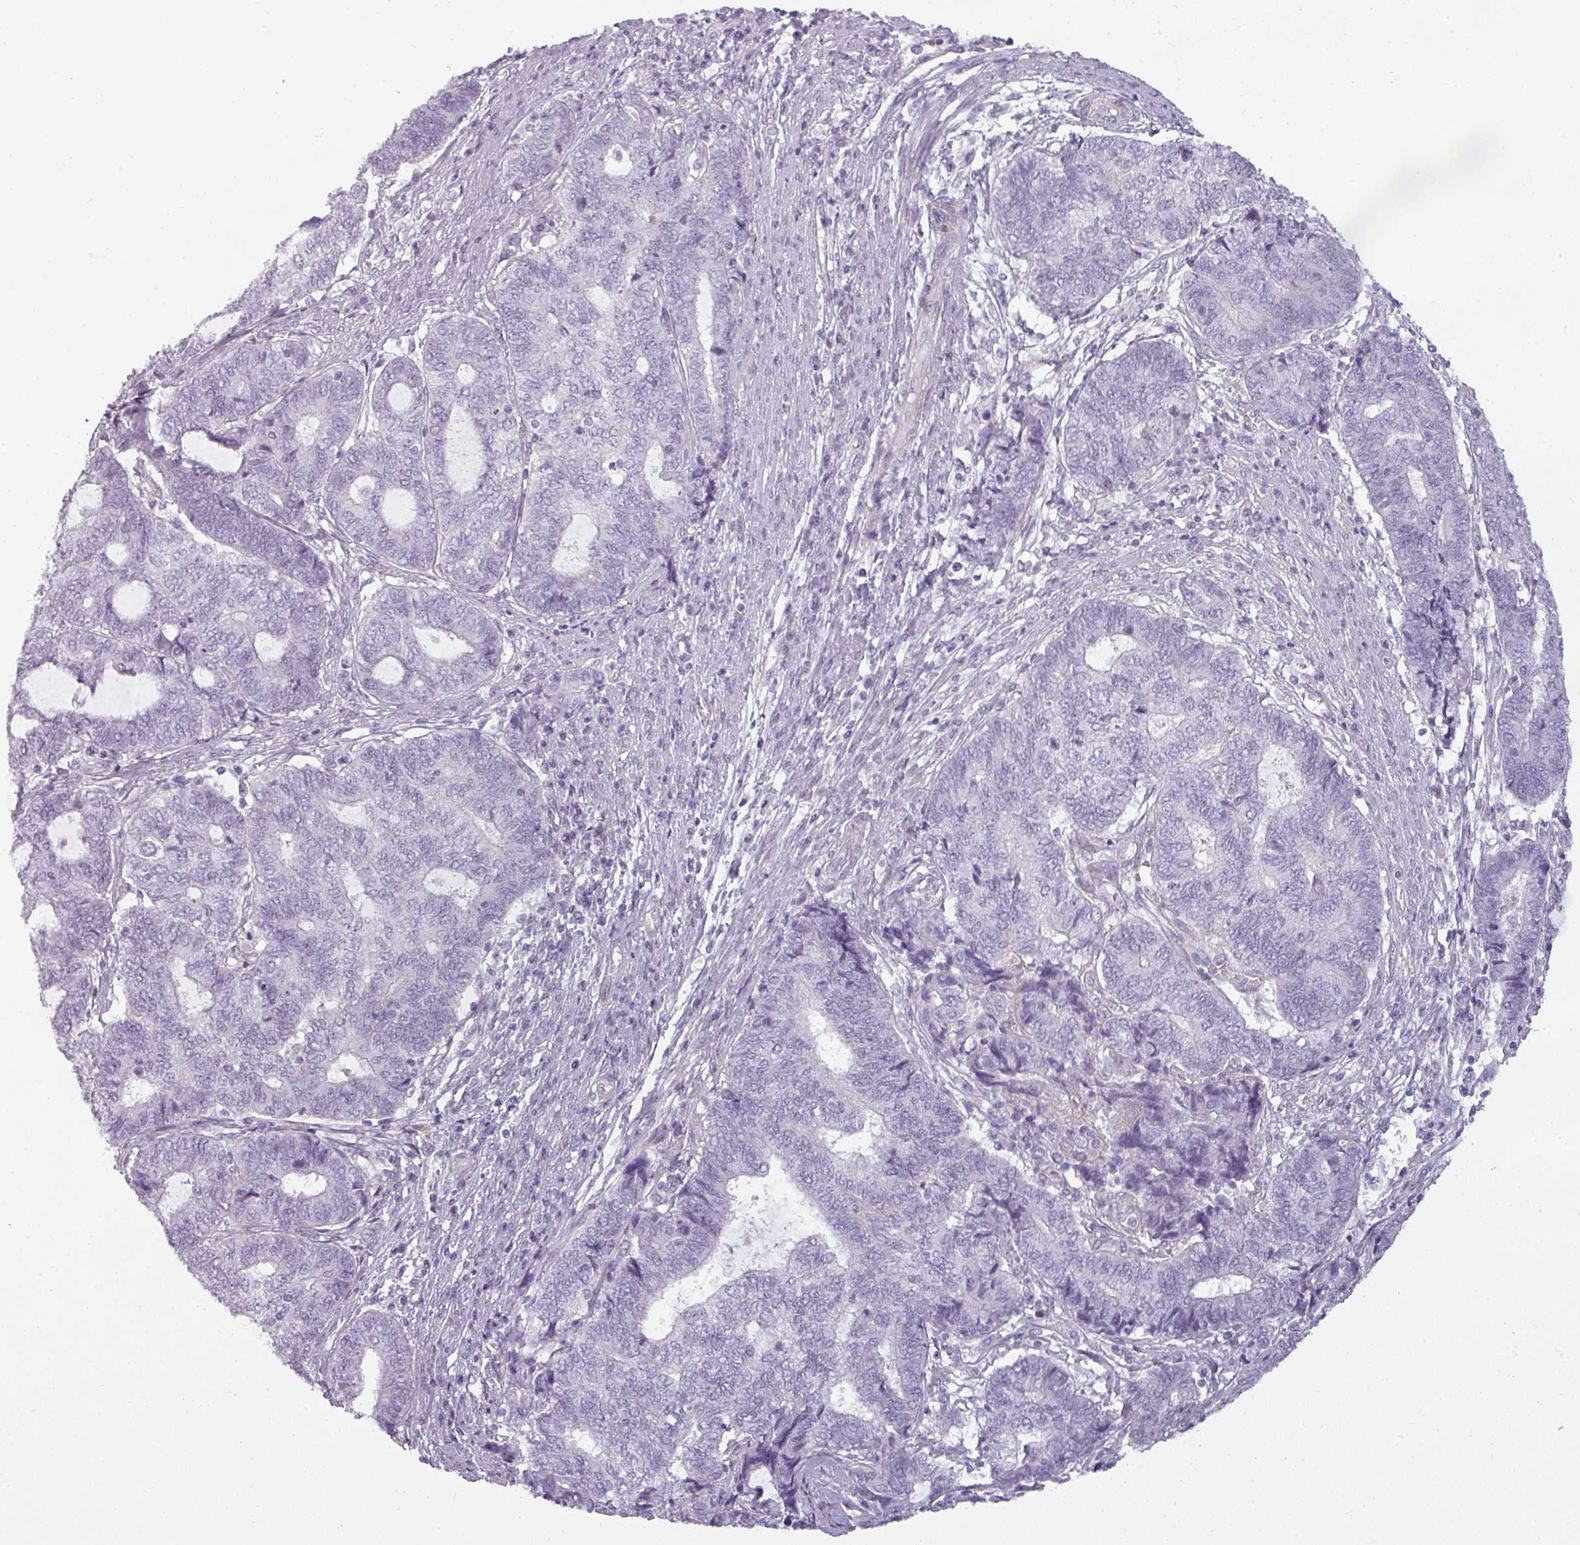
{"staining": {"intensity": "negative", "quantity": "none", "location": "none"}, "tissue": "endometrial cancer", "cell_type": "Tumor cells", "image_type": "cancer", "snomed": [{"axis": "morphology", "description": "Adenocarcinoma, NOS"}, {"axis": "topography", "description": "Uterus"}, {"axis": "topography", "description": "Endometrium"}], "caption": "Immunohistochemical staining of human endometrial cancer exhibits no significant expression in tumor cells.", "gene": "ASB1", "patient": {"sex": "female", "age": 70}}